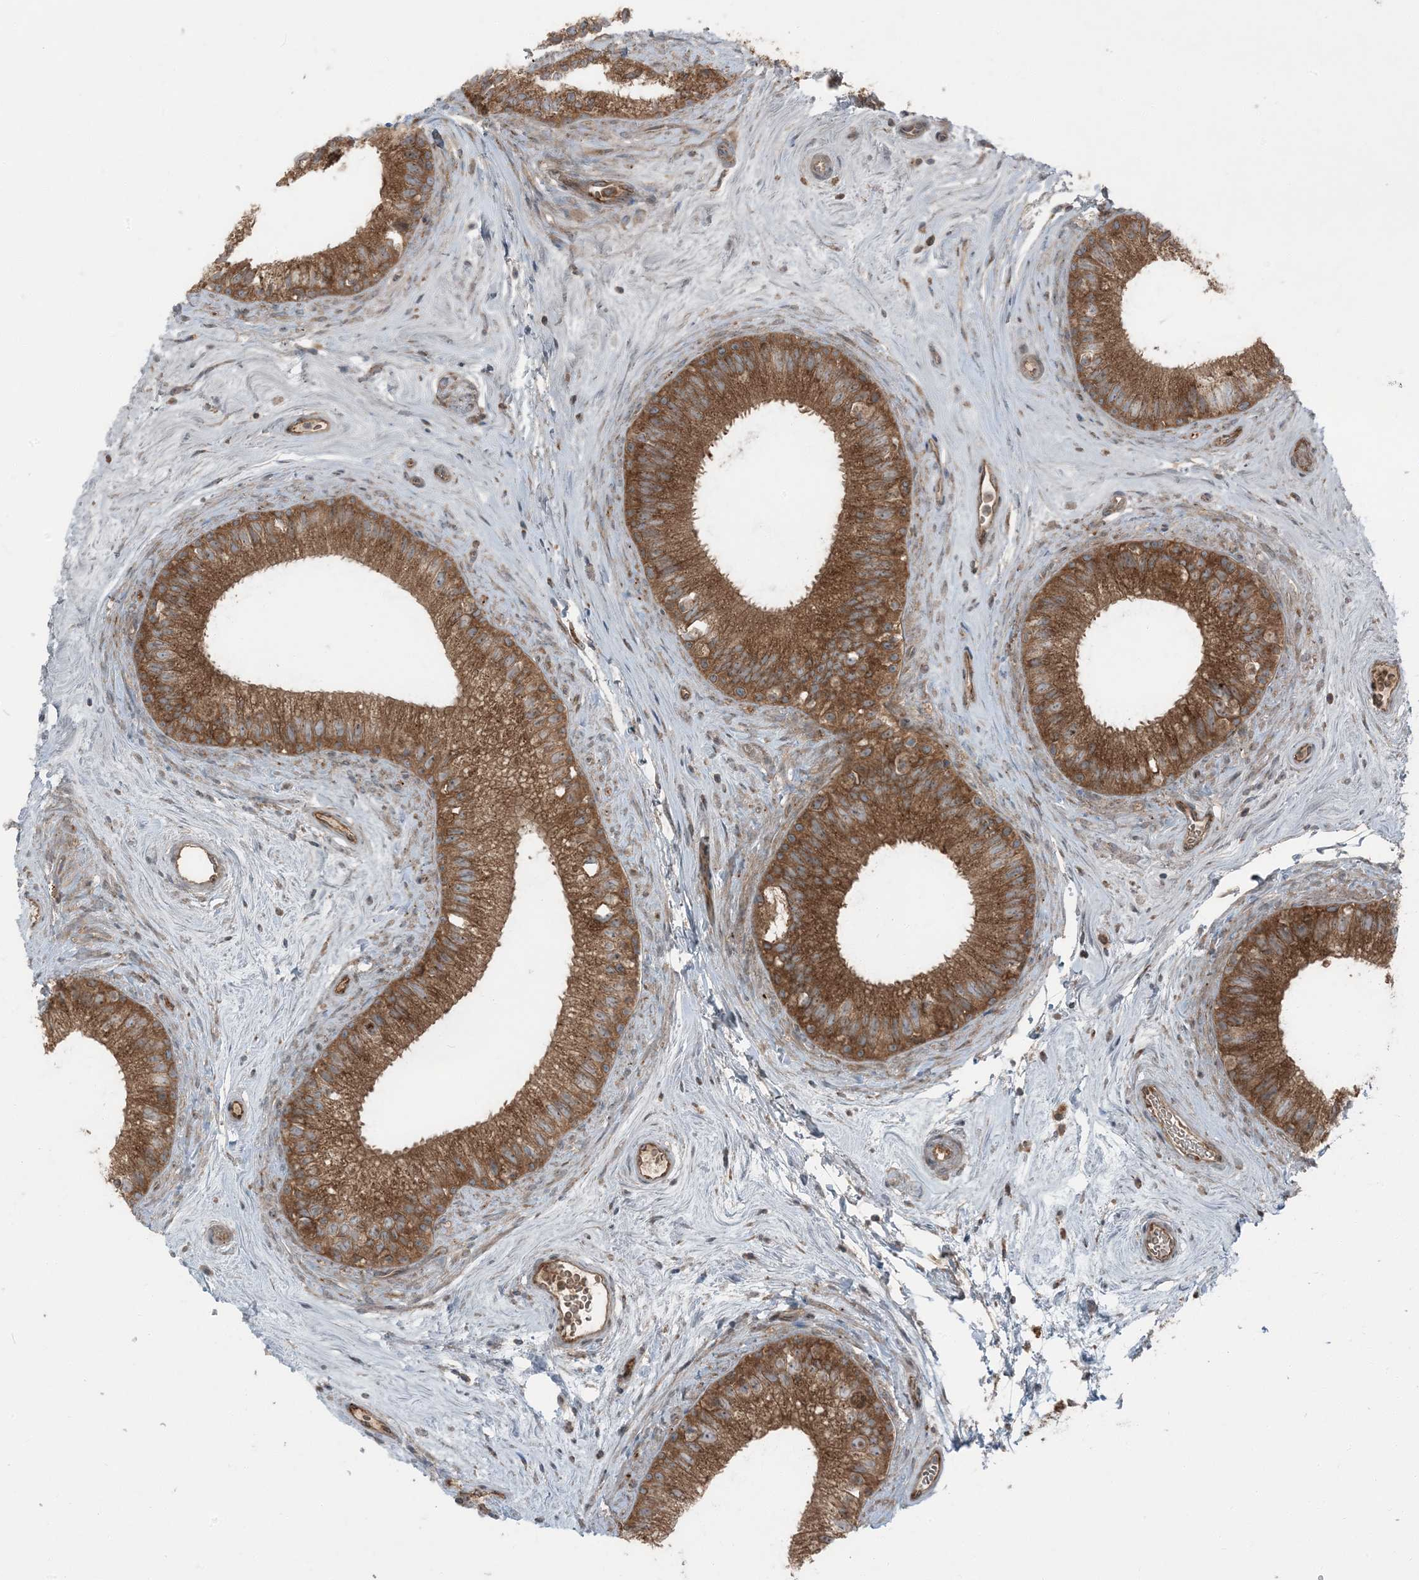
{"staining": {"intensity": "strong", "quantity": ">75%", "location": "cytoplasmic/membranous"}, "tissue": "epididymis", "cell_type": "Glandular cells", "image_type": "normal", "snomed": [{"axis": "morphology", "description": "Normal tissue, NOS"}, {"axis": "topography", "description": "Epididymis"}], "caption": "Immunohistochemical staining of benign epididymis exhibits strong cytoplasmic/membranous protein positivity in approximately >75% of glandular cells. (Brightfield microscopy of DAB IHC at high magnification).", "gene": "RAB3GAP1", "patient": {"sex": "male", "age": 71}}